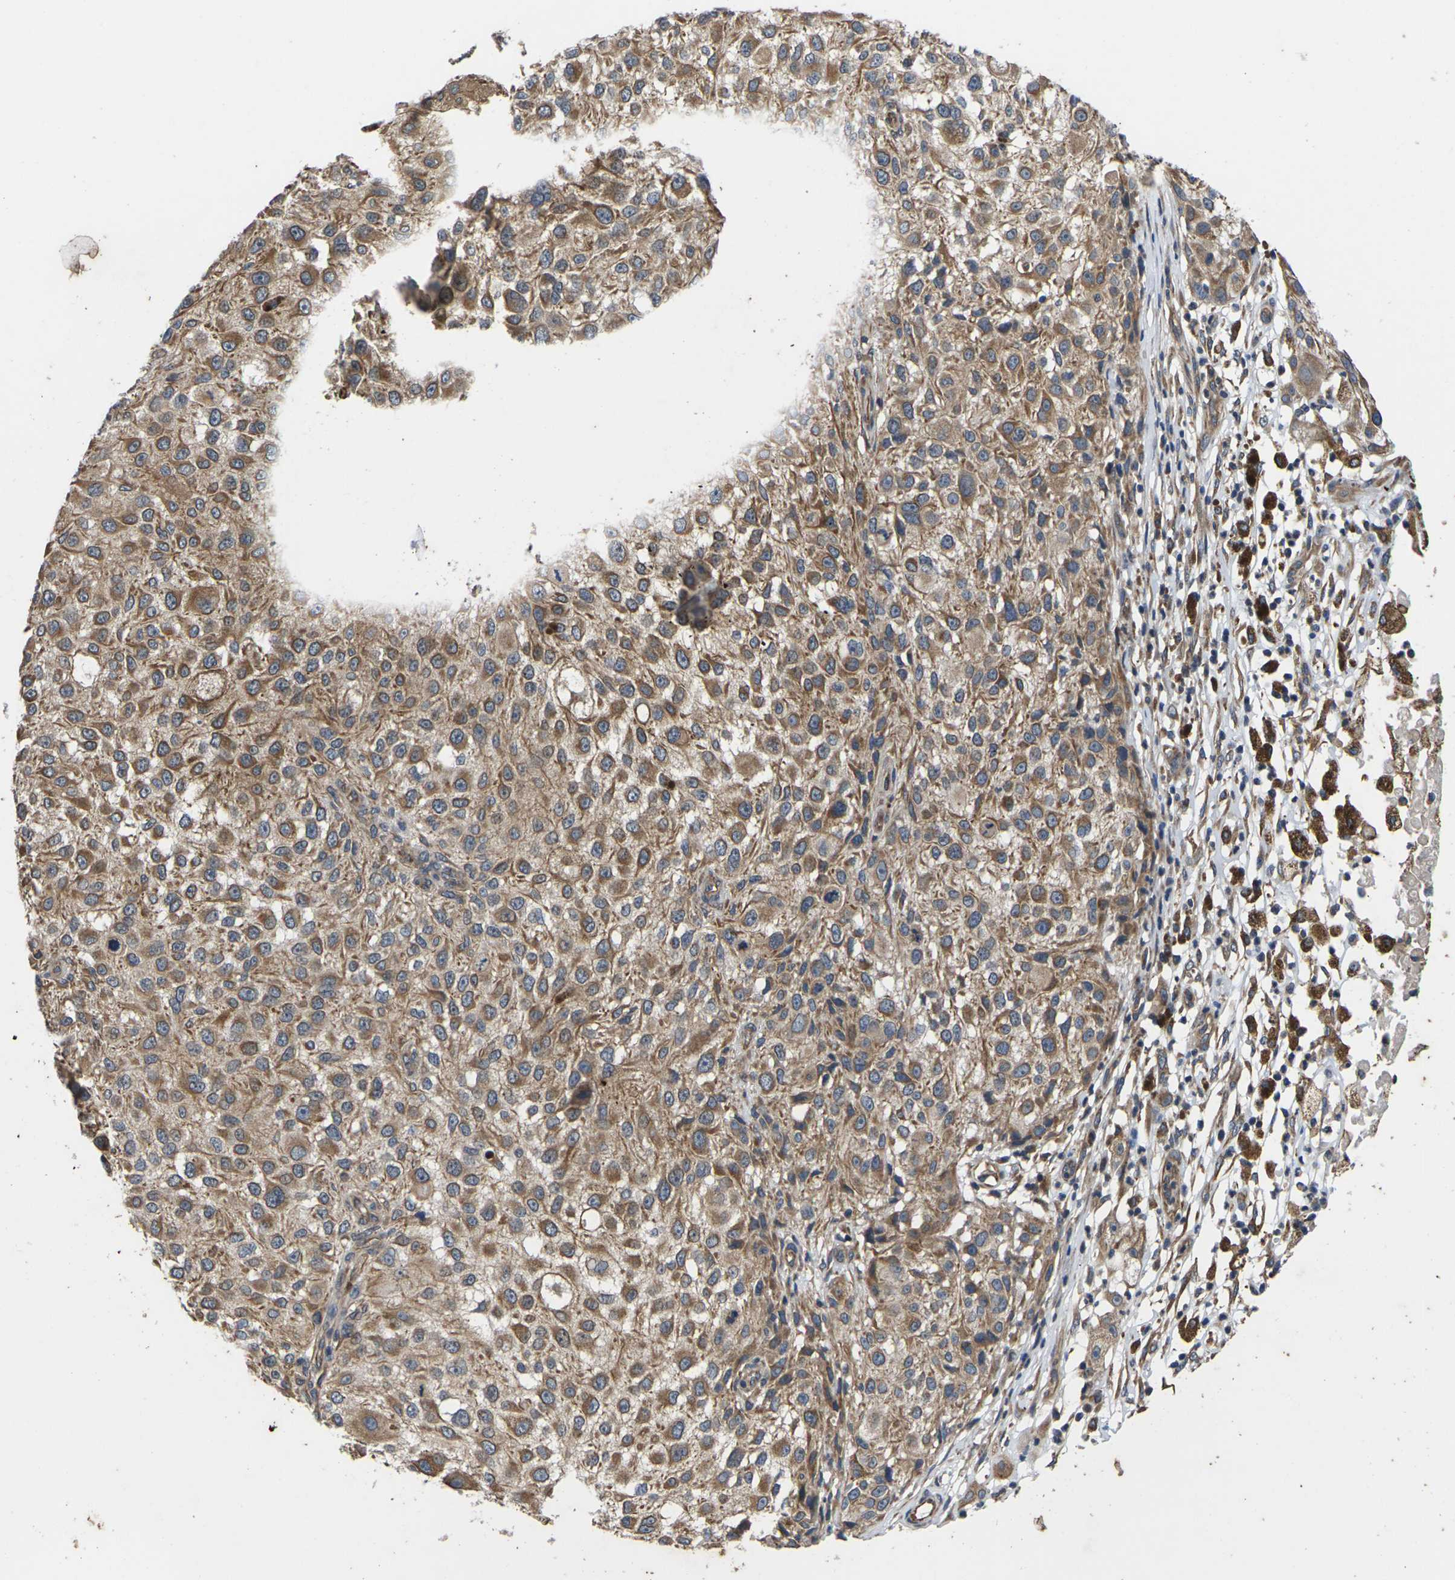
{"staining": {"intensity": "moderate", "quantity": ">75%", "location": "cytoplasmic/membranous"}, "tissue": "melanoma", "cell_type": "Tumor cells", "image_type": "cancer", "snomed": [{"axis": "morphology", "description": "Necrosis, NOS"}, {"axis": "morphology", "description": "Malignant melanoma, NOS"}, {"axis": "topography", "description": "Skin"}], "caption": "There is medium levels of moderate cytoplasmic/membranous positivity in tumor cells of malignant melanoma, as demonstrated by immunohistochemical staining (brown color).", "gene": "DKK2", "patient": {"sex": "female", "age": 87}}